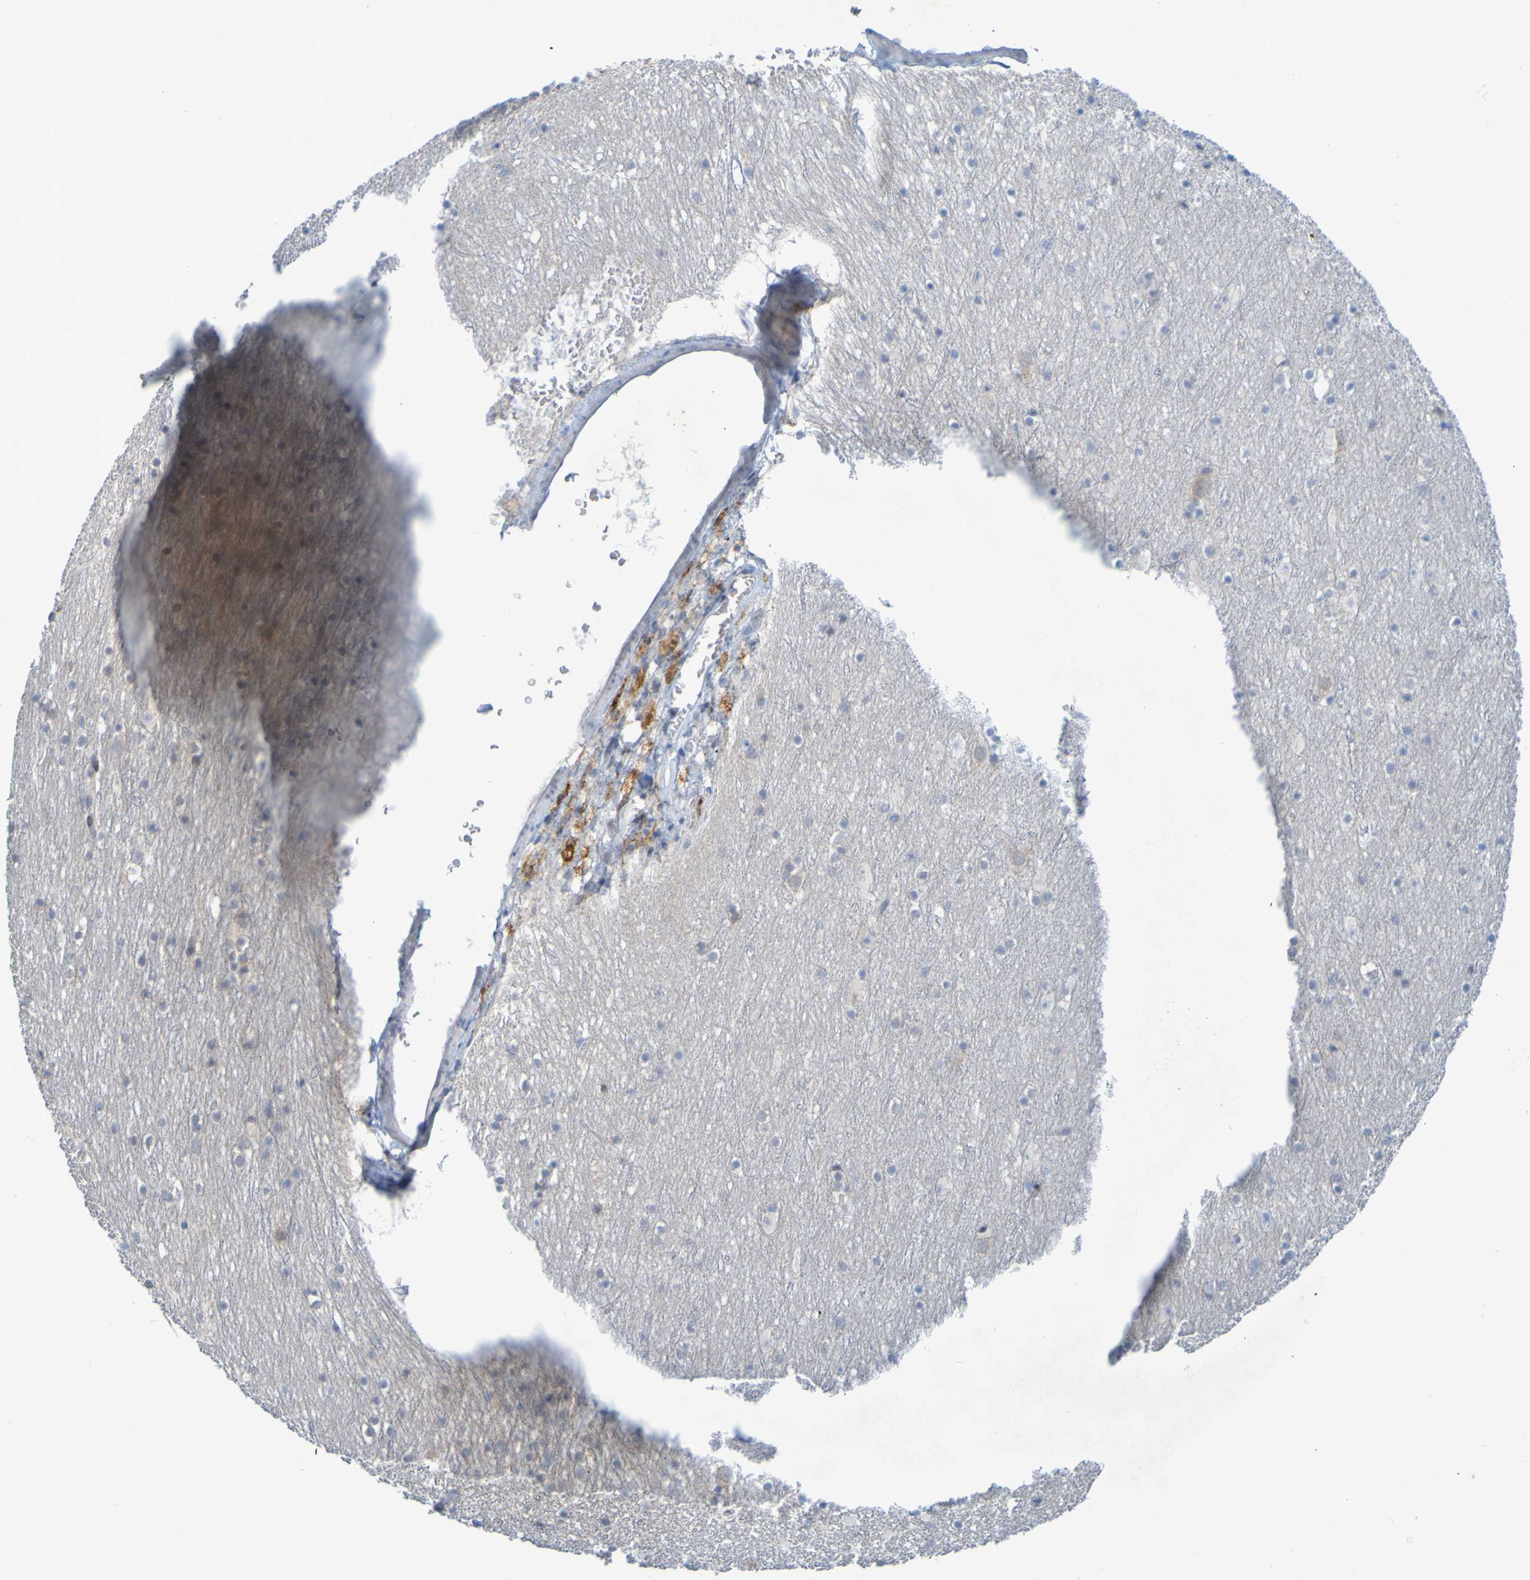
{"staining": {"intensity": "weak", "quantity": "25%-75%", "location": "cytoplasmic/membranous"}, "tissue": "cerebral cortex", "cell_type": "Endothelial cells", "image_type": "normal", "snomed": [{"axis": "morphology", "description": "Normal tissue, NOS"}, {"axis": "topography", "description": "Cerebral cortex"}], "caption": "DAB immunohistochemical staining of unremarkable human cerebral cortex demonstrates weak cytoplasmic/membranous protein staining in approximately 25%-75% of endothelial cells.", "gene": "LILRB5", "patient": {"sex": "male", "age": 45}}